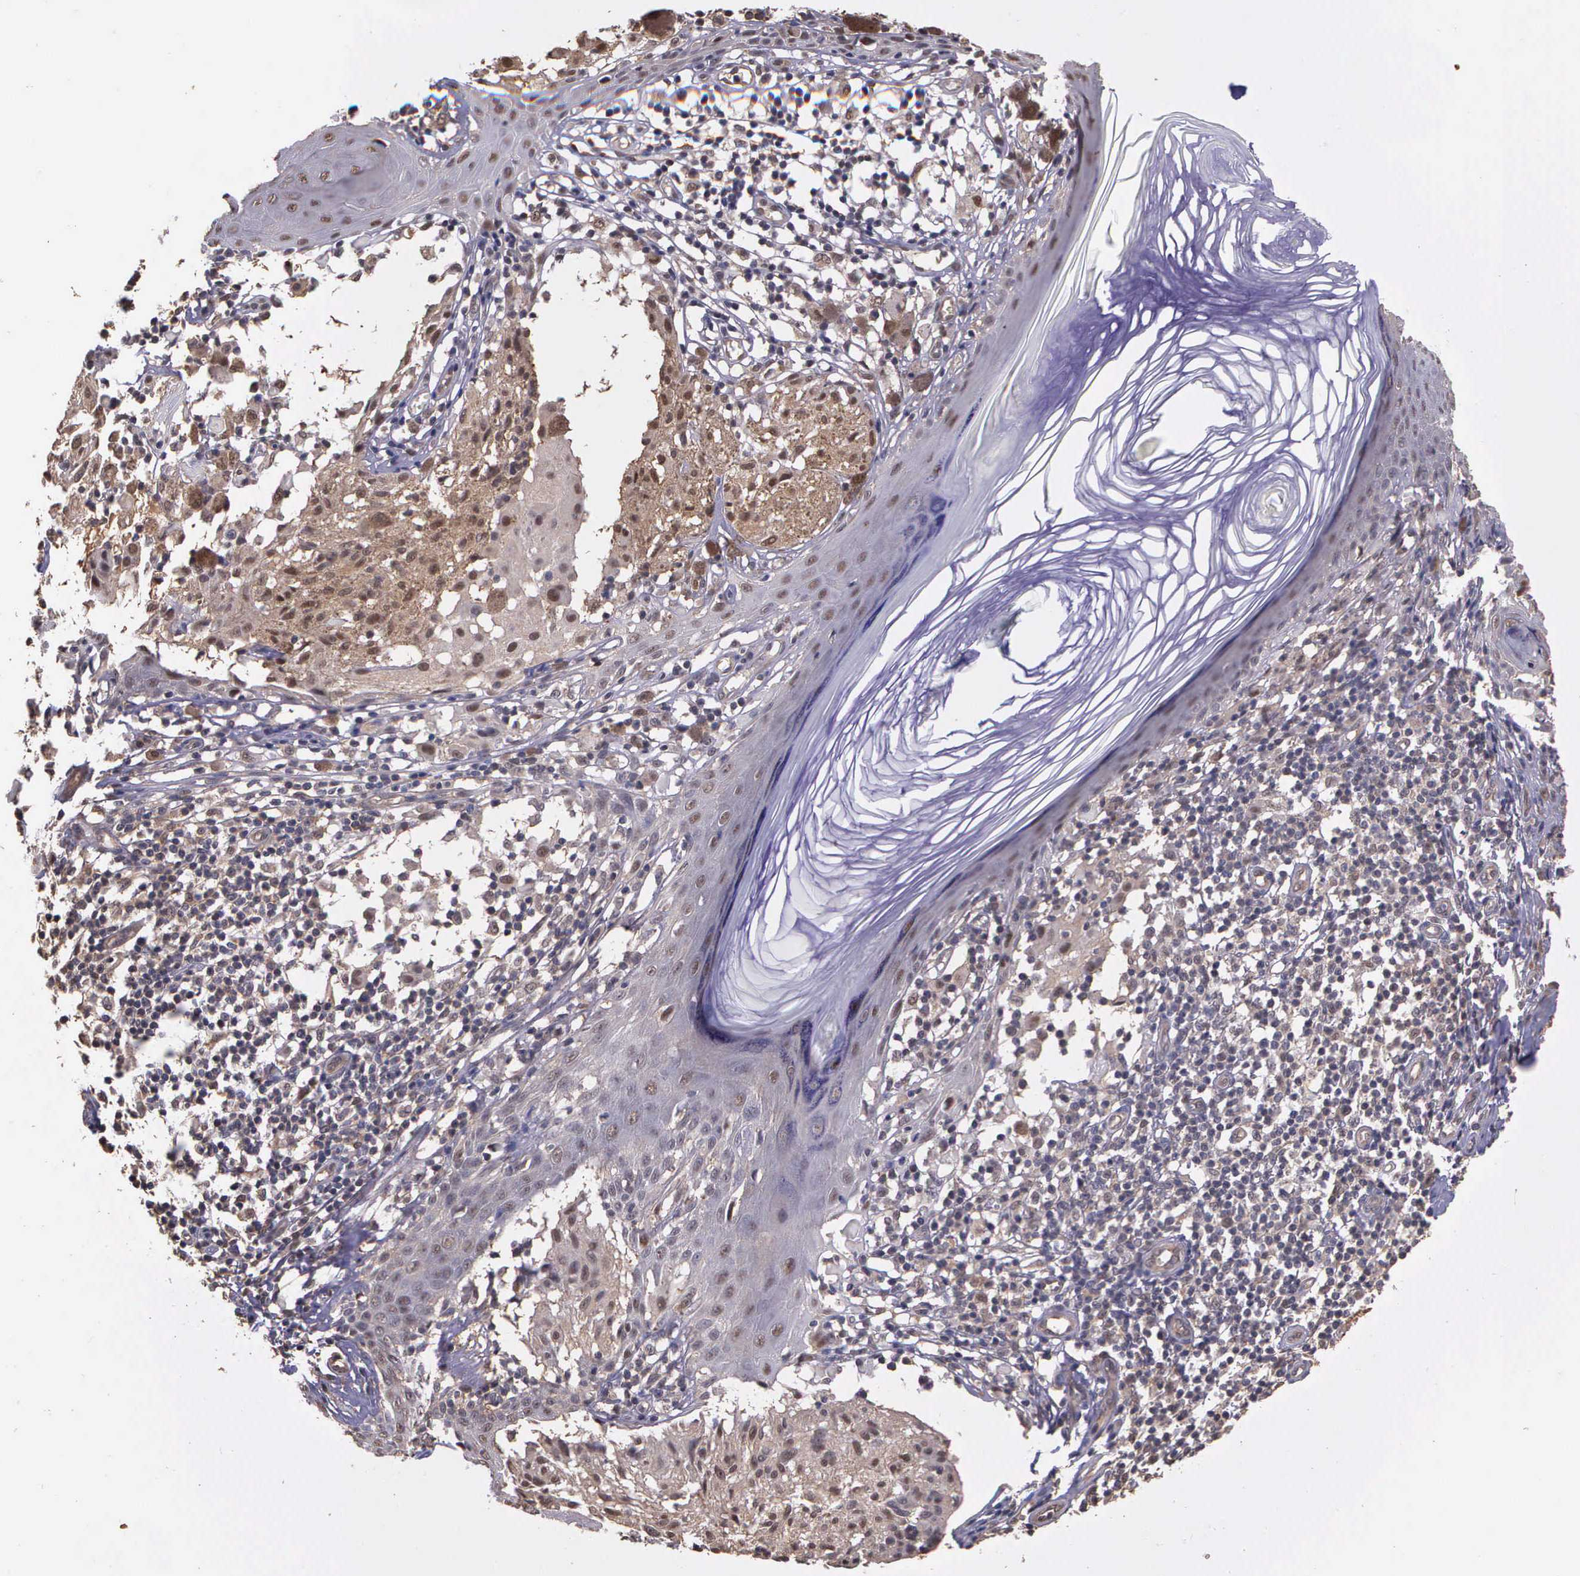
{"staining": {"intensity": "moderate", "quantity": ">75%", "location": "cytoplasmic/membranous"}, "tissue": "melanoma", "cell_type": "Tumor cells", "image_type": "cancer", "snomed": [{"axis": "morphology", "description": "Malignant melanoma, NOS"}, {"axis": "topography", "description": "Skin"}], "caption": "This is a histology image of IHC staining of melanoma, which shows moderate staining in the cytoplasmic/membranous of tumor cells.", "gene": "PSMC1", "patient": {"sex": "male", "age": 36}}